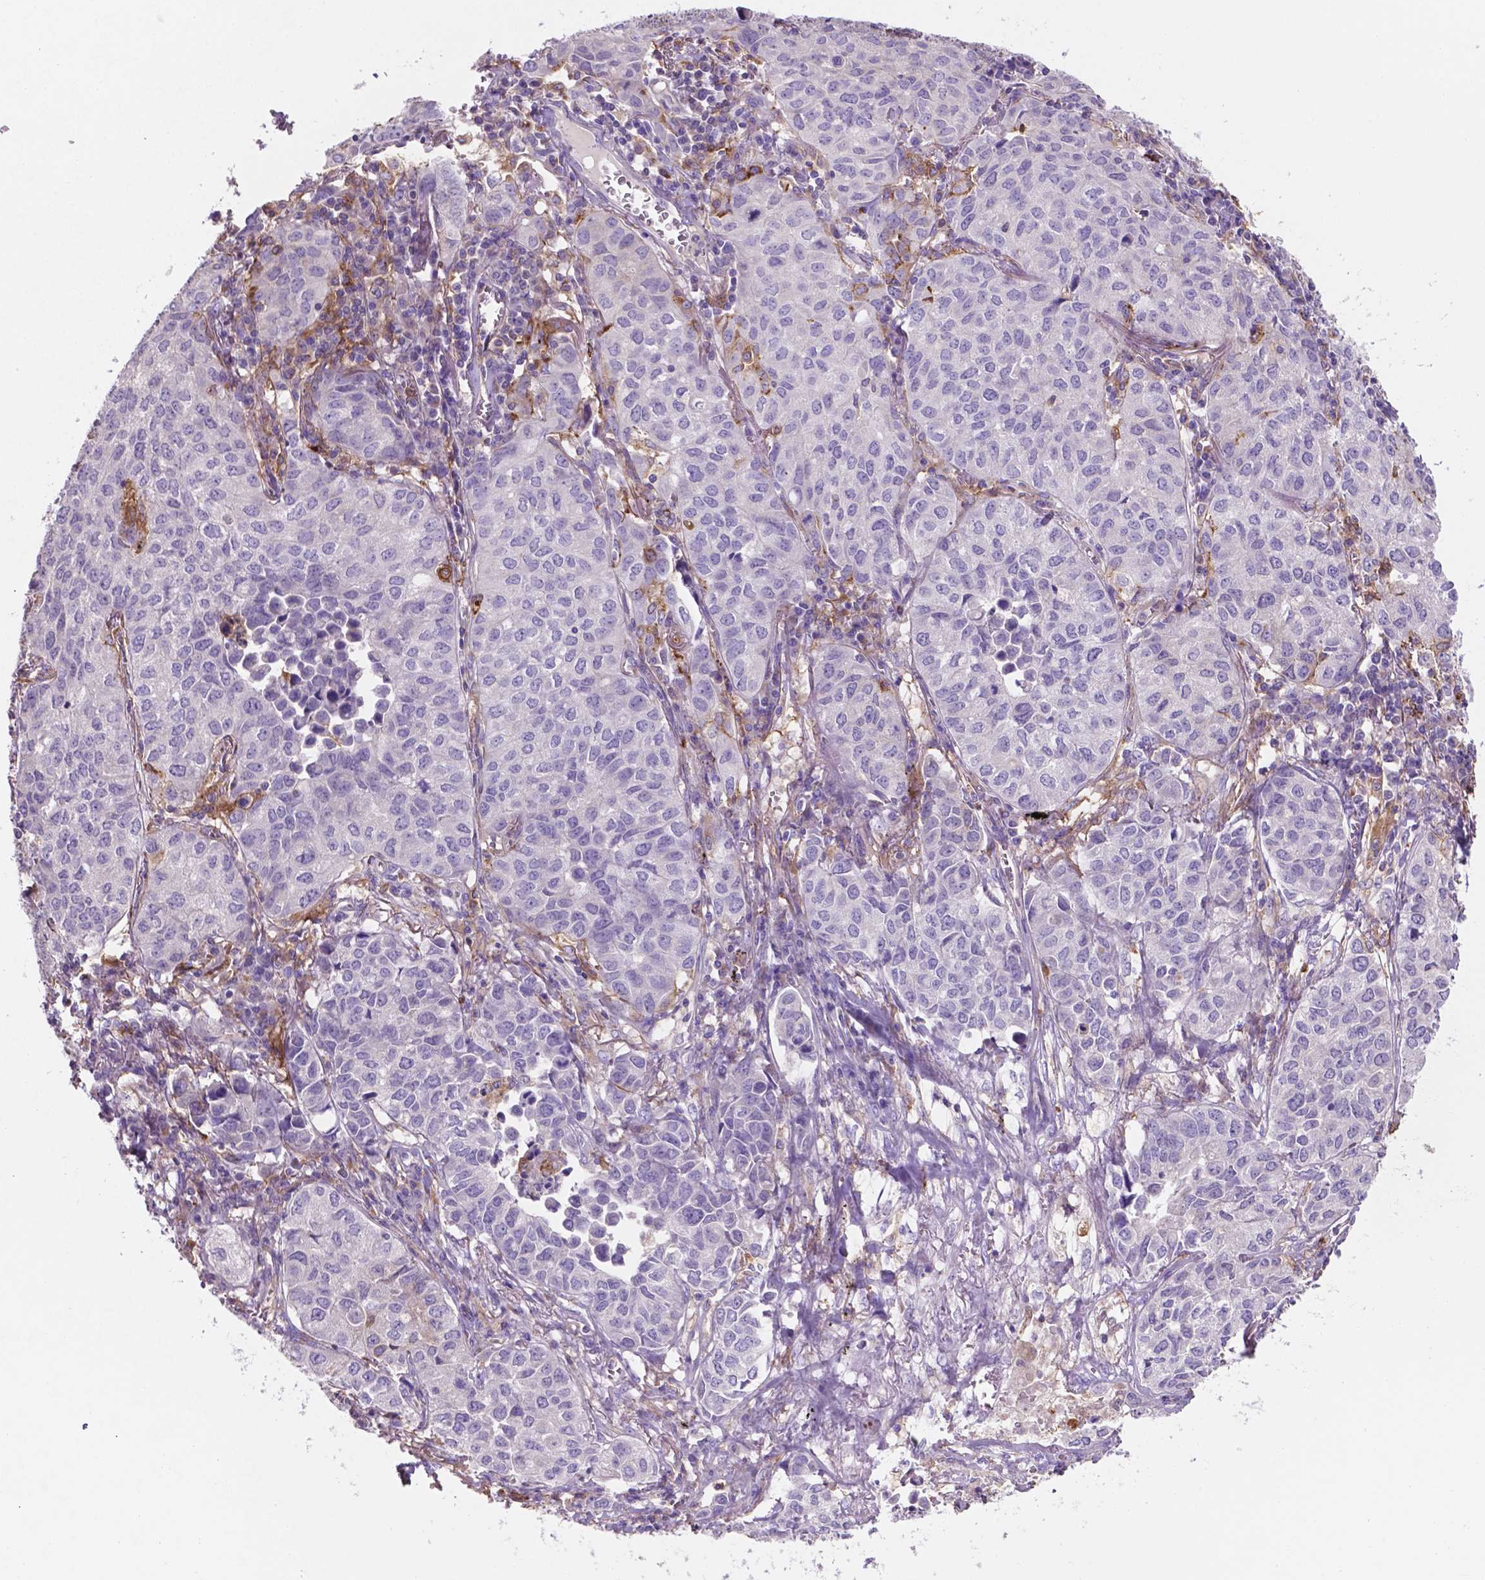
{"staining": {"intensity": "negative", "quantity": "none", "location": "none"}, "tissue": "lung cancer", "cell_type": "Tumor cells", "image_type": "cancer", "snomed": [{"axis": "morphology", "description": "Adenocarcinoma, NOS"}, {"axis": "topography", "description": "Lung"}], "caption": "Protein analysis of lung adenocarcinoma reveals no significant positivity in tumor cells.", "gene": "MKRN2OS", "patient": {"sex": "female", "age": 50}}